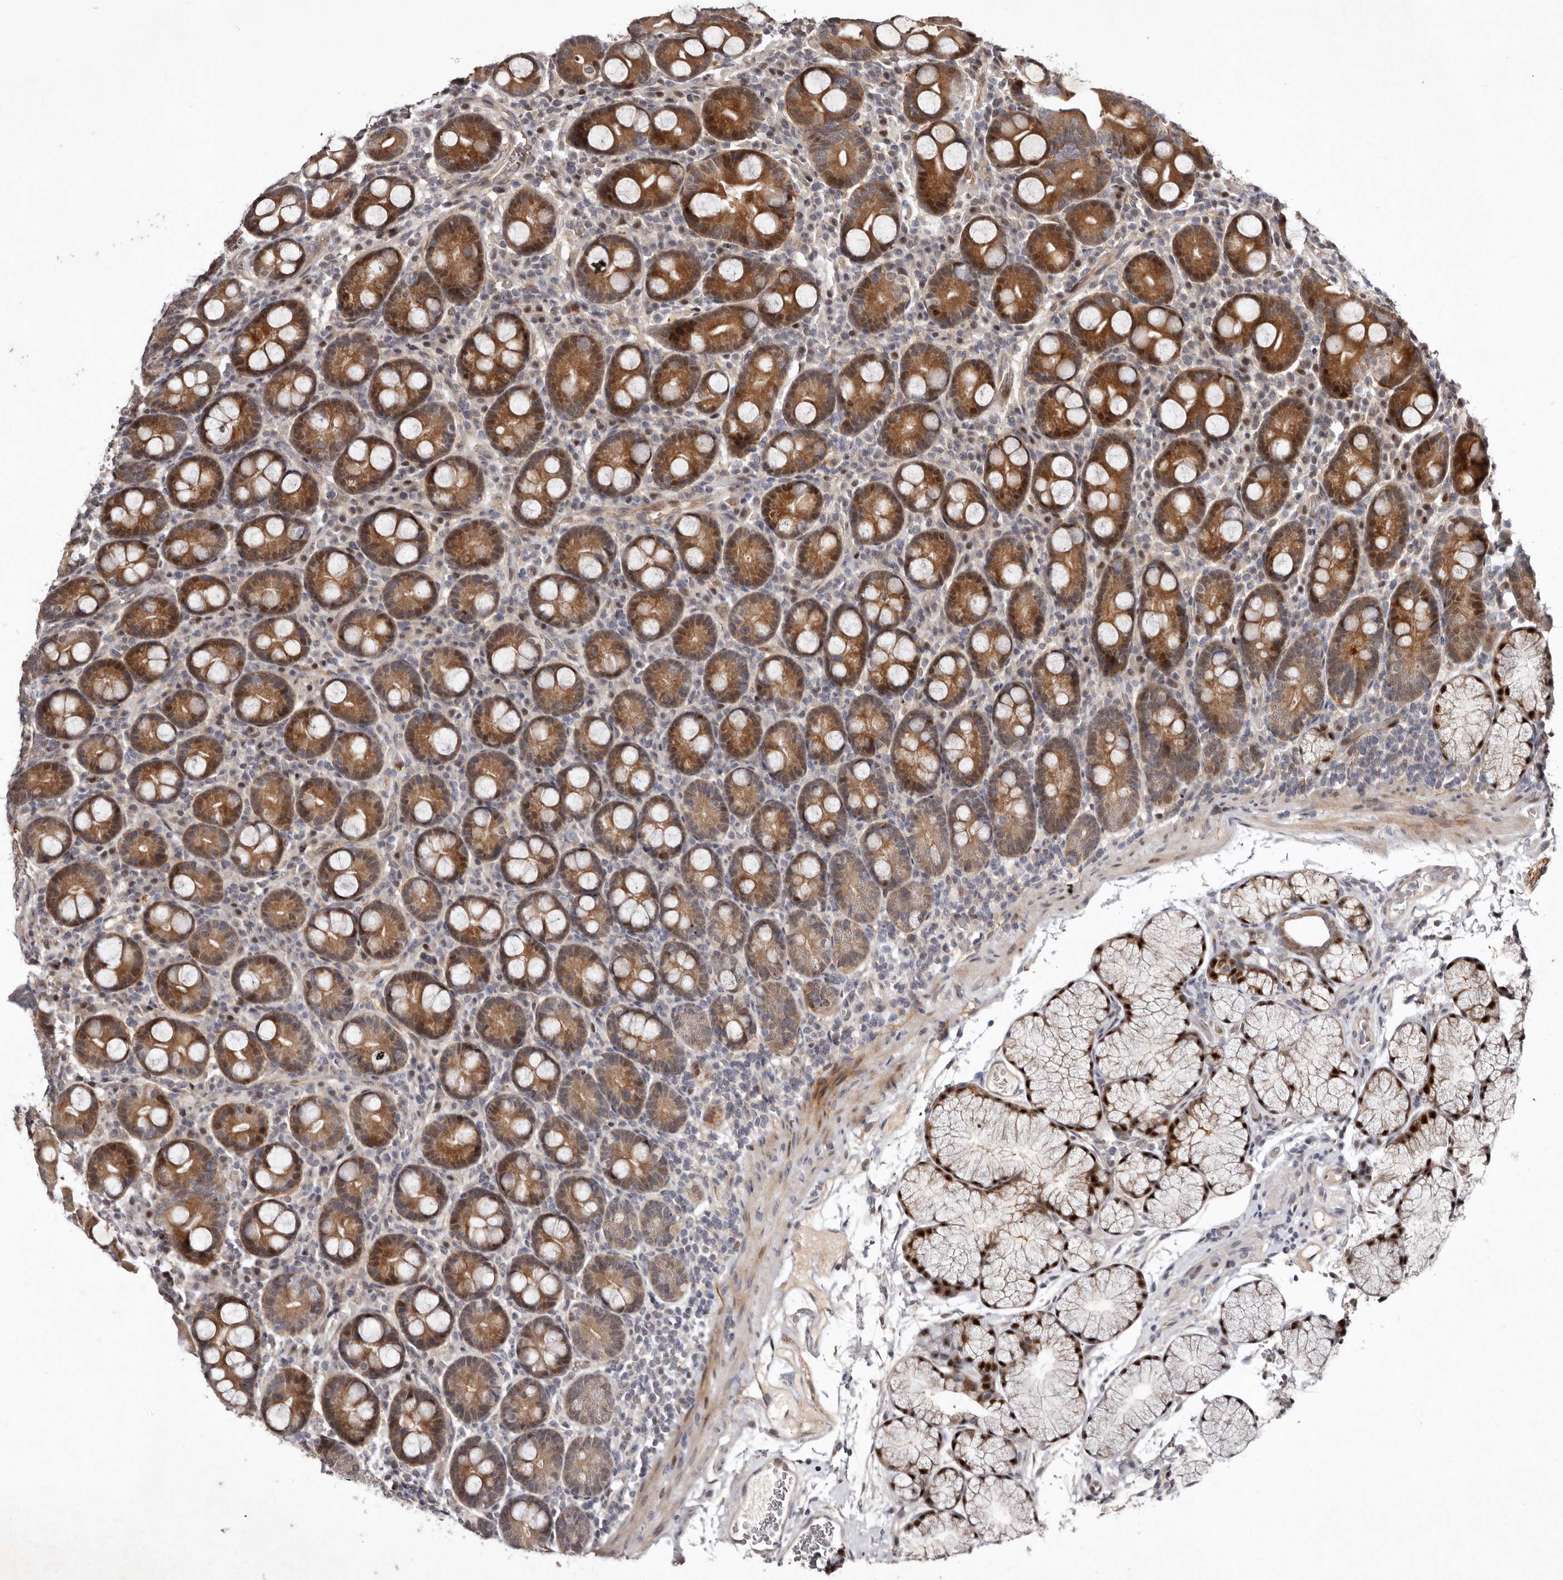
{"staining": {"intensity": "moderate", "quantity": ">75%", "location": "cytoplasmic/membranous,nuclear"}, "tissue": "duodenum", "cell_type": "Glandular cells", "image_type": "normal", "snomed": [{"axis": "morphology", "description": "Normal tissue, NOS"}, {"axis": "topography", "description": "Duodenum"}], "caption": "An immunohistochemistry (IHC) photomicrograph of normal tissue is shown. Protein staining in brown shows moderate cytoplasmic/membranous,nuclear positivity in duodenum within glandular cells.", "gene": "ABL1", "patient": {"sex": "male", "age": 35}}